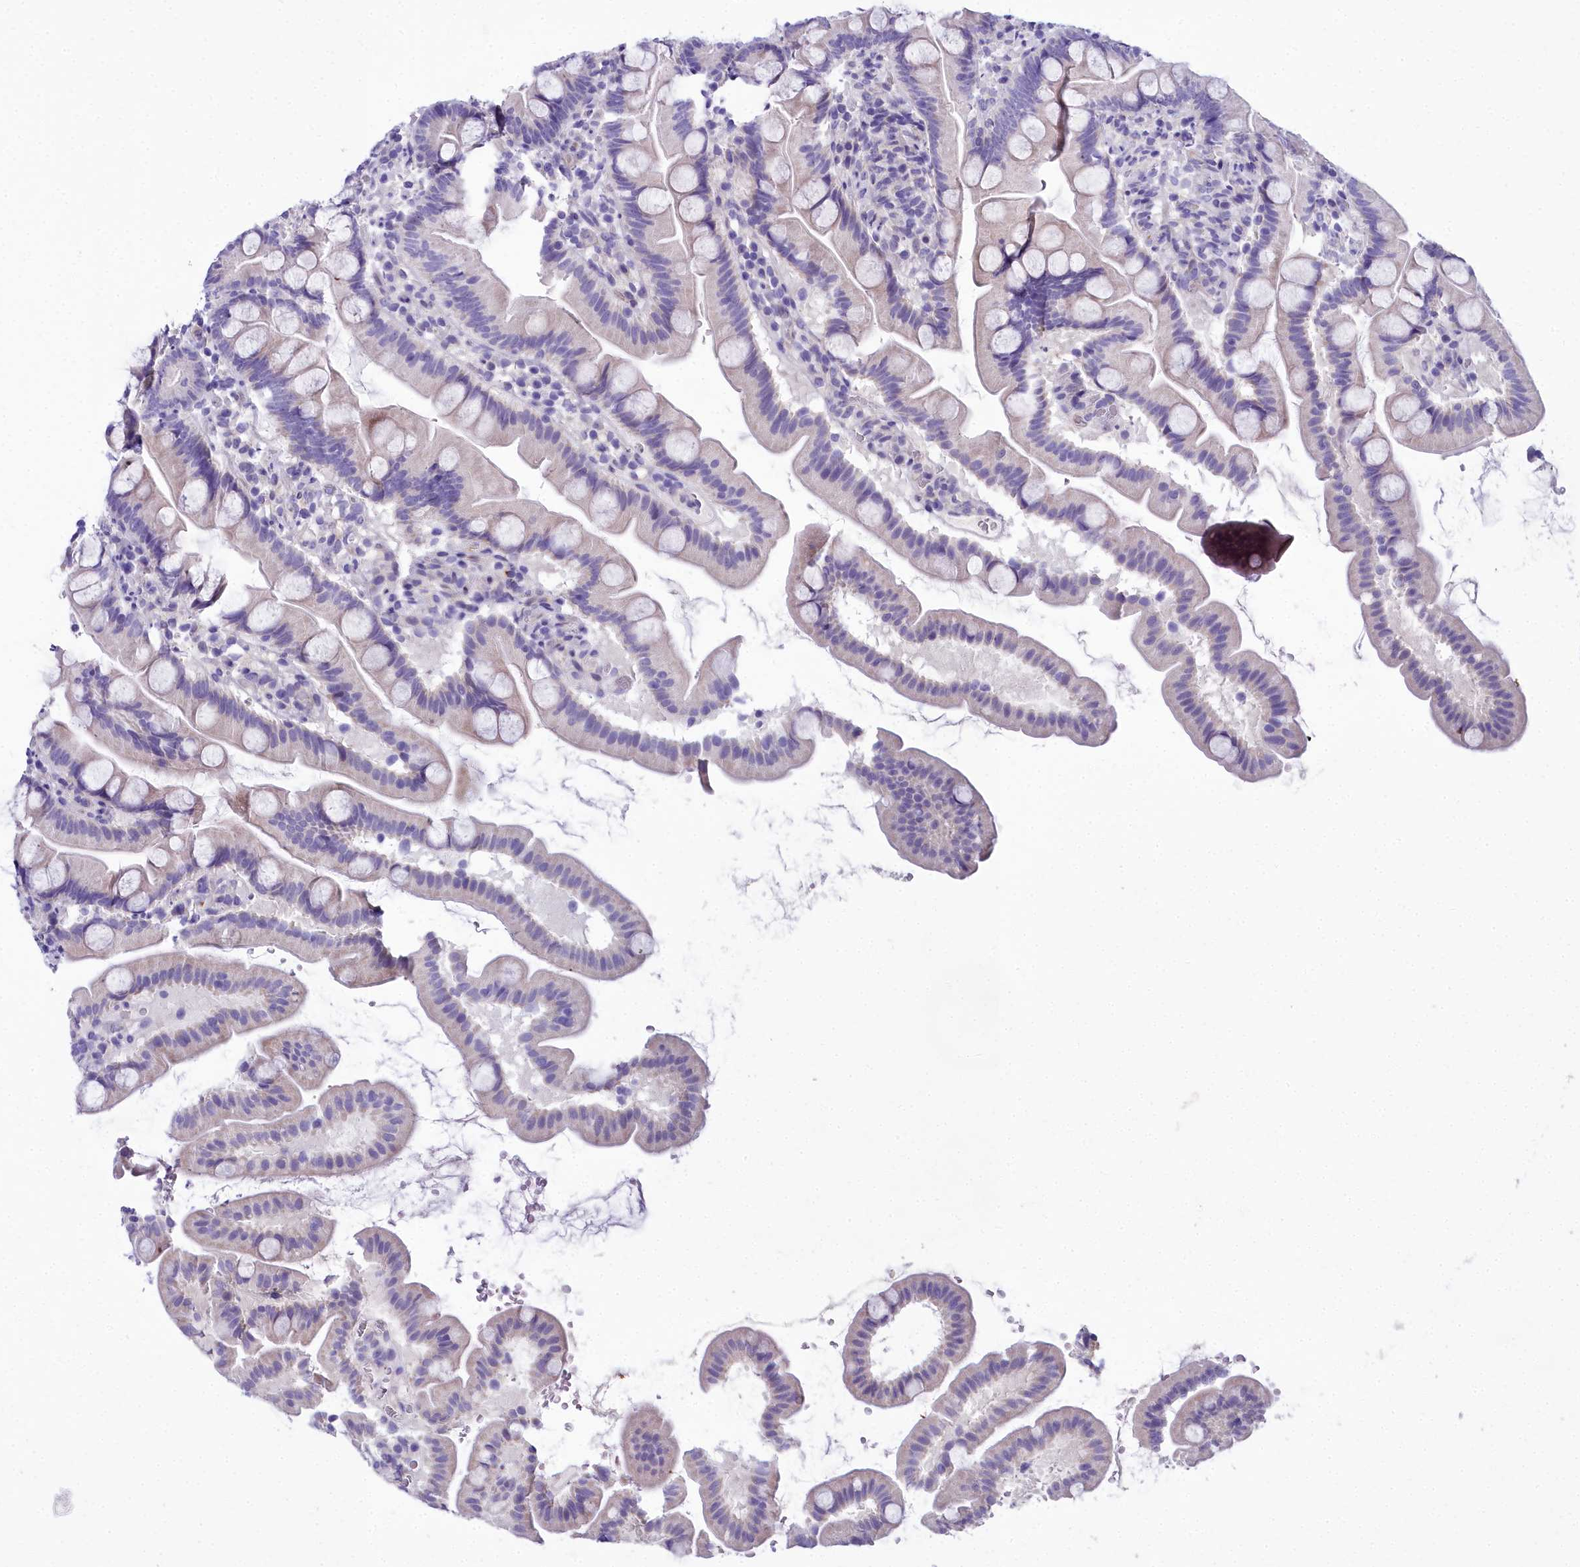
{"staining": {"intensity": "negative", "quantity": "none", "location": "none"}, "tissue": "small intestine", "cell_type": "Glandular cells", "image_type": "normal", "snomed": [{"axis": "morphology", "description": "Normal tissue, NOS"}, {"axis": "topography", "description": "Small intestine"}], "caption": "Immunohistochemistry (IHC) of benign human small intestine shows no staining in glandular cells.", "gene": "TIMM22", "patient": {"sex": "female", "age": 68}}